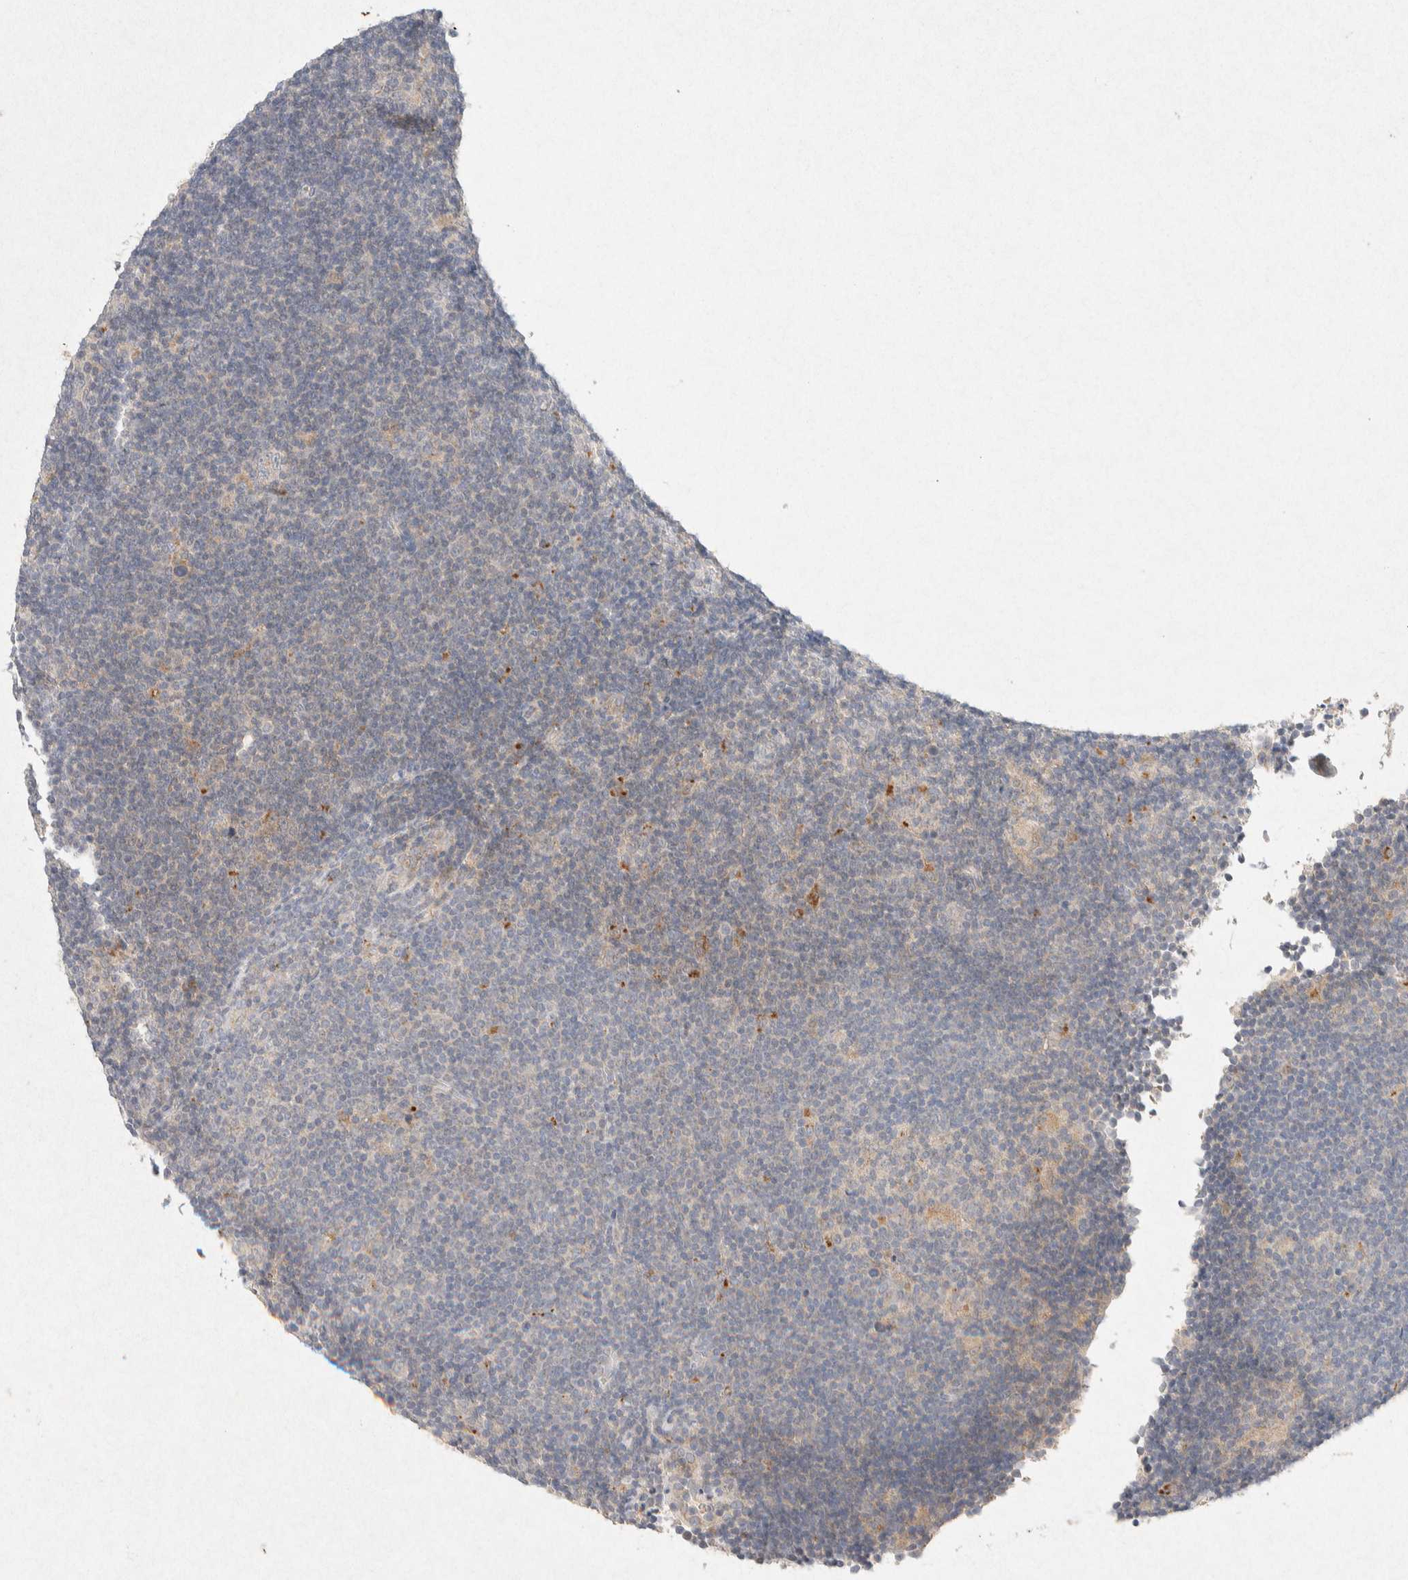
{"staining": {"intensity": "negative", "quantity": "none", "location": "none"}, "tissue": "lymphoma", "cell_type": "Tumor cells", "image_type": "cancer", "snomed": [{"axis": "morphology", "description": "Hodgkin's disease, NOS"}, {"axis": "topography", "description": "Lymph node"}], "caption": "Immunohistochemical staining of lymphoma exhibits no significant positivity in tumor cells.", "gene": "GNAI1", "patient": {"sex": "female", "age": 57}}